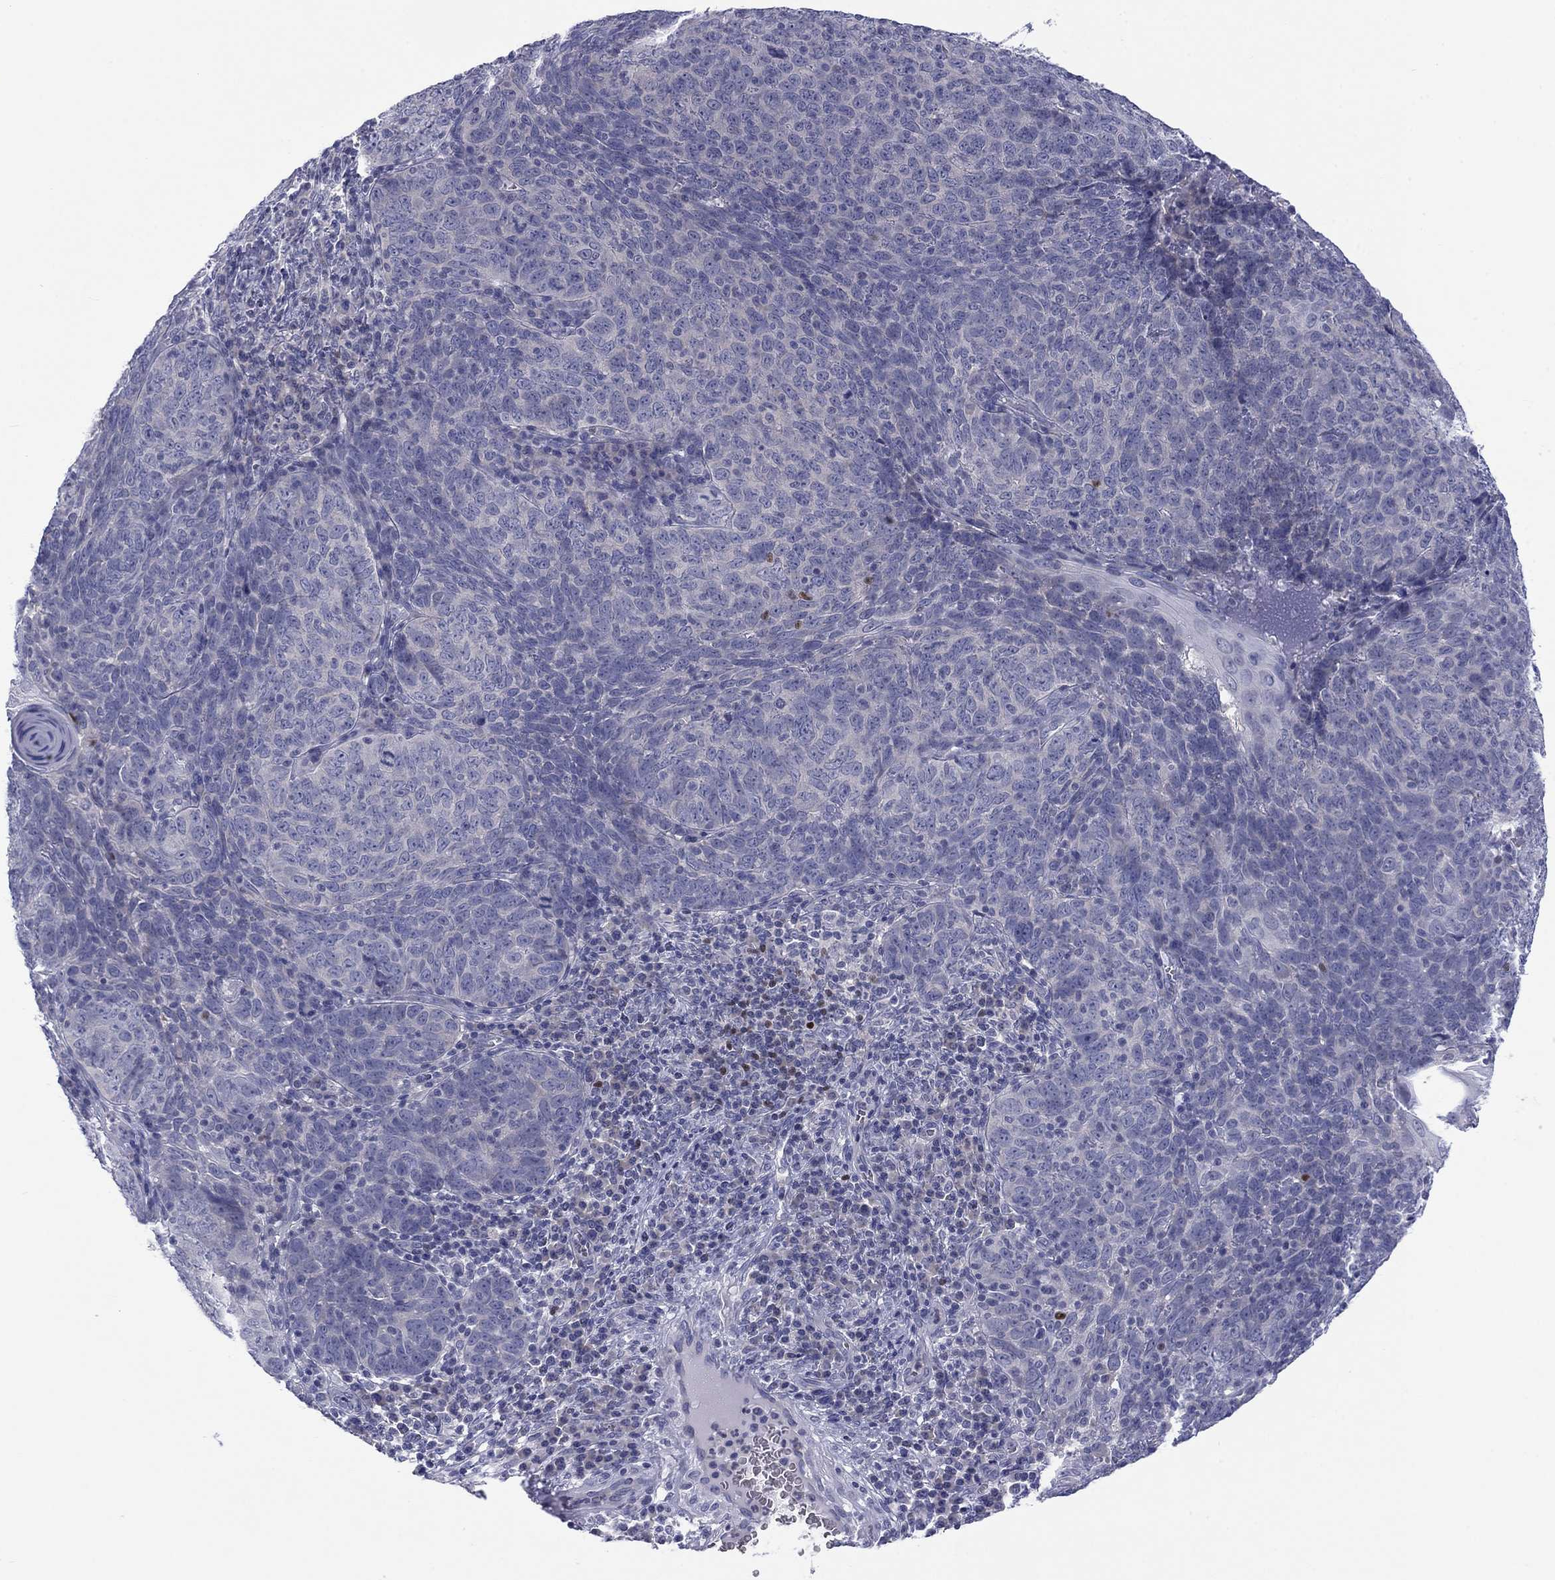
{"staining": {"intensity": "negative", "quantity": "none", "location": "none"}, "tissue": "skin cancer", "cell_type": "Tumor cells", "image_type": "cancer", "snomed": [{"axis": "morphology", "description": "Squamous cell carcinoma, NOS"}, {"axis": "topography", "description": "Skin"}, {"axis": "topography", "description": "Anal"}], "caption": "Immunohistochemical staining of skin squamous cell carcinoma demonstrates no significant staining in tumor cells.", "gene": "CACNA1A", "patient": {"sex": "female", "age": 51}}